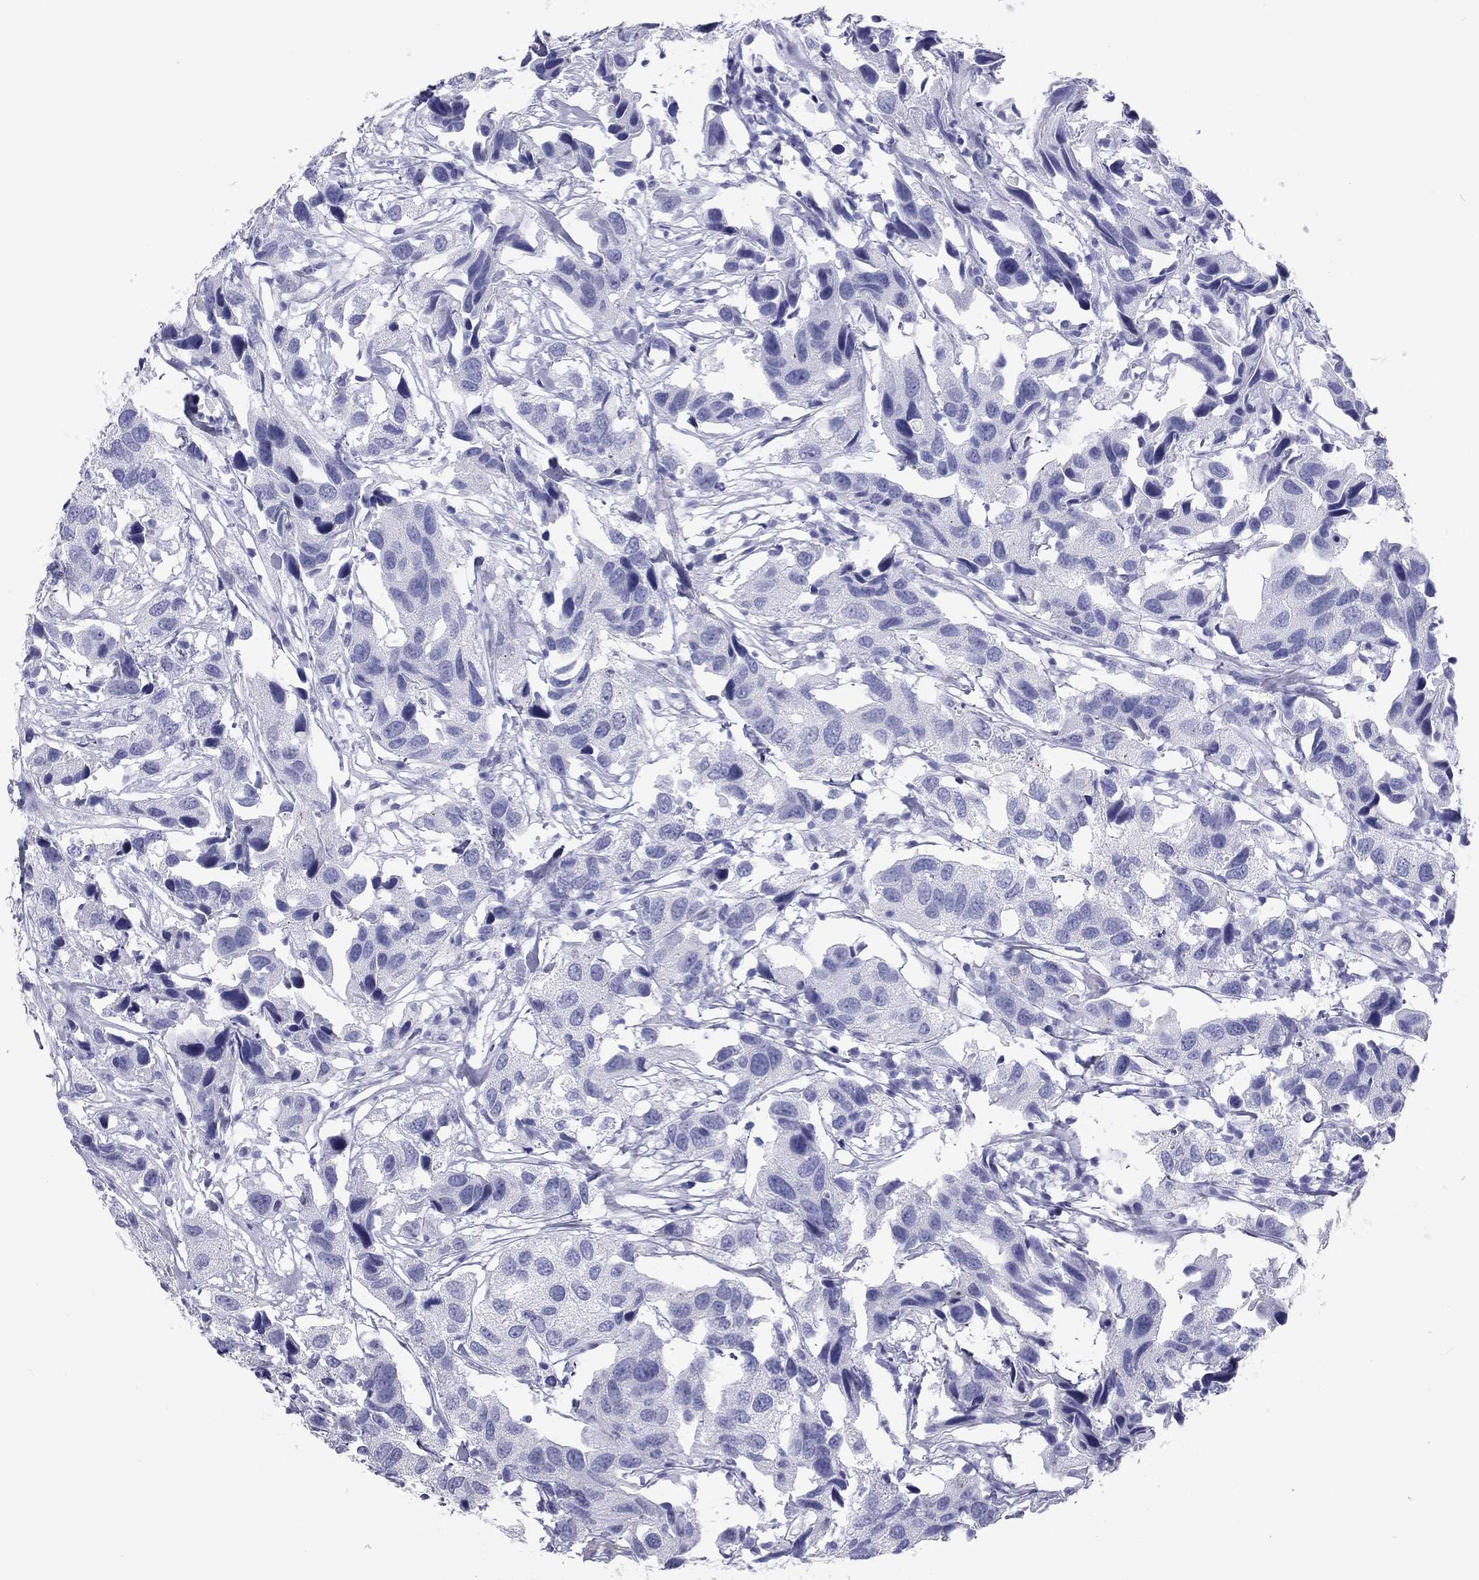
{"staining": {"intensity": "negative", "quantity": "none", "location": "none"}, "tissue": "urothelial cancer", "cell_type": "Tumor cells", "image_type": "cancer", "snomed": [{"axis": "morphology", "description": "Urothelial carcinoma, High grade"}, {"axis": "topography", "description": "Urinary bladder"}], "caption": "An immunohistochemistry micrograph of urothelial carcinoma (high-grade) is shown. There is no staining in tumor cells of urothelial carcinoma (high-grade). Brightfield microscopy of IHC stained with DAB (3,3'-diaminobenzidine) (brown) and hematoxylin (blue), captured at high magnification.", "gene": "DNALI1", "patient": {"sex": "male", "age": 79}}